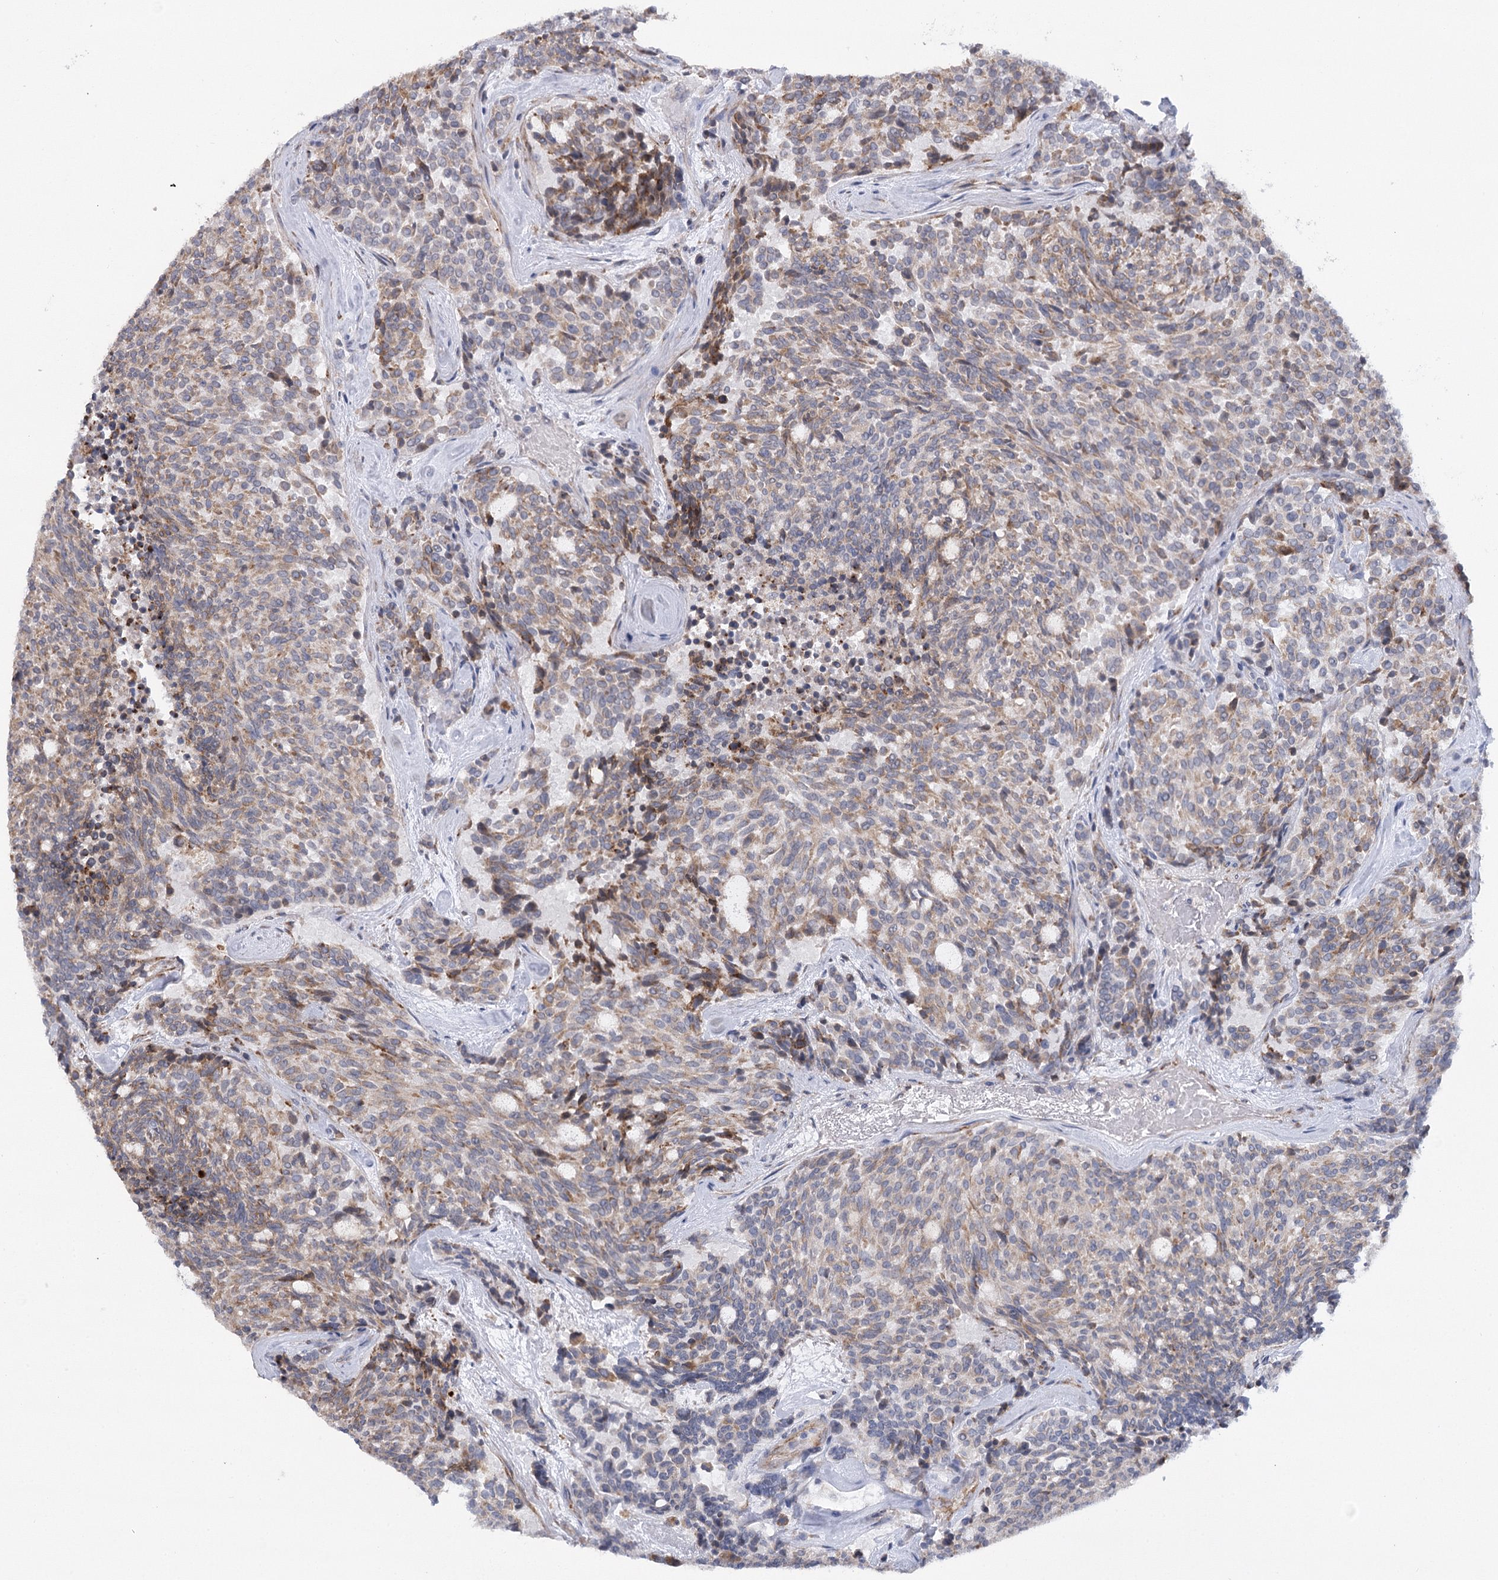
{"staining": {"intensity": "weak", "quantity": "25%-75%", "location": "cytoplasmic/membranous"}, "tissue": "carcinoid", "cell_type": "Tumor cells", "image_type": "cancer", "snomed": [{"axis": "morphology", "description": "Carcinoid, malignant, NOS"}, {"axis": "topography", "description": "Pancreas"}], "caption": "Protein staining of carcinoid tissue demonstrates weak cytoplasmic/membranous expression in about 25%-75% of tumor cells.", "gene": "NCKAP5", "patient": {"sex": "female", "age": 54}}